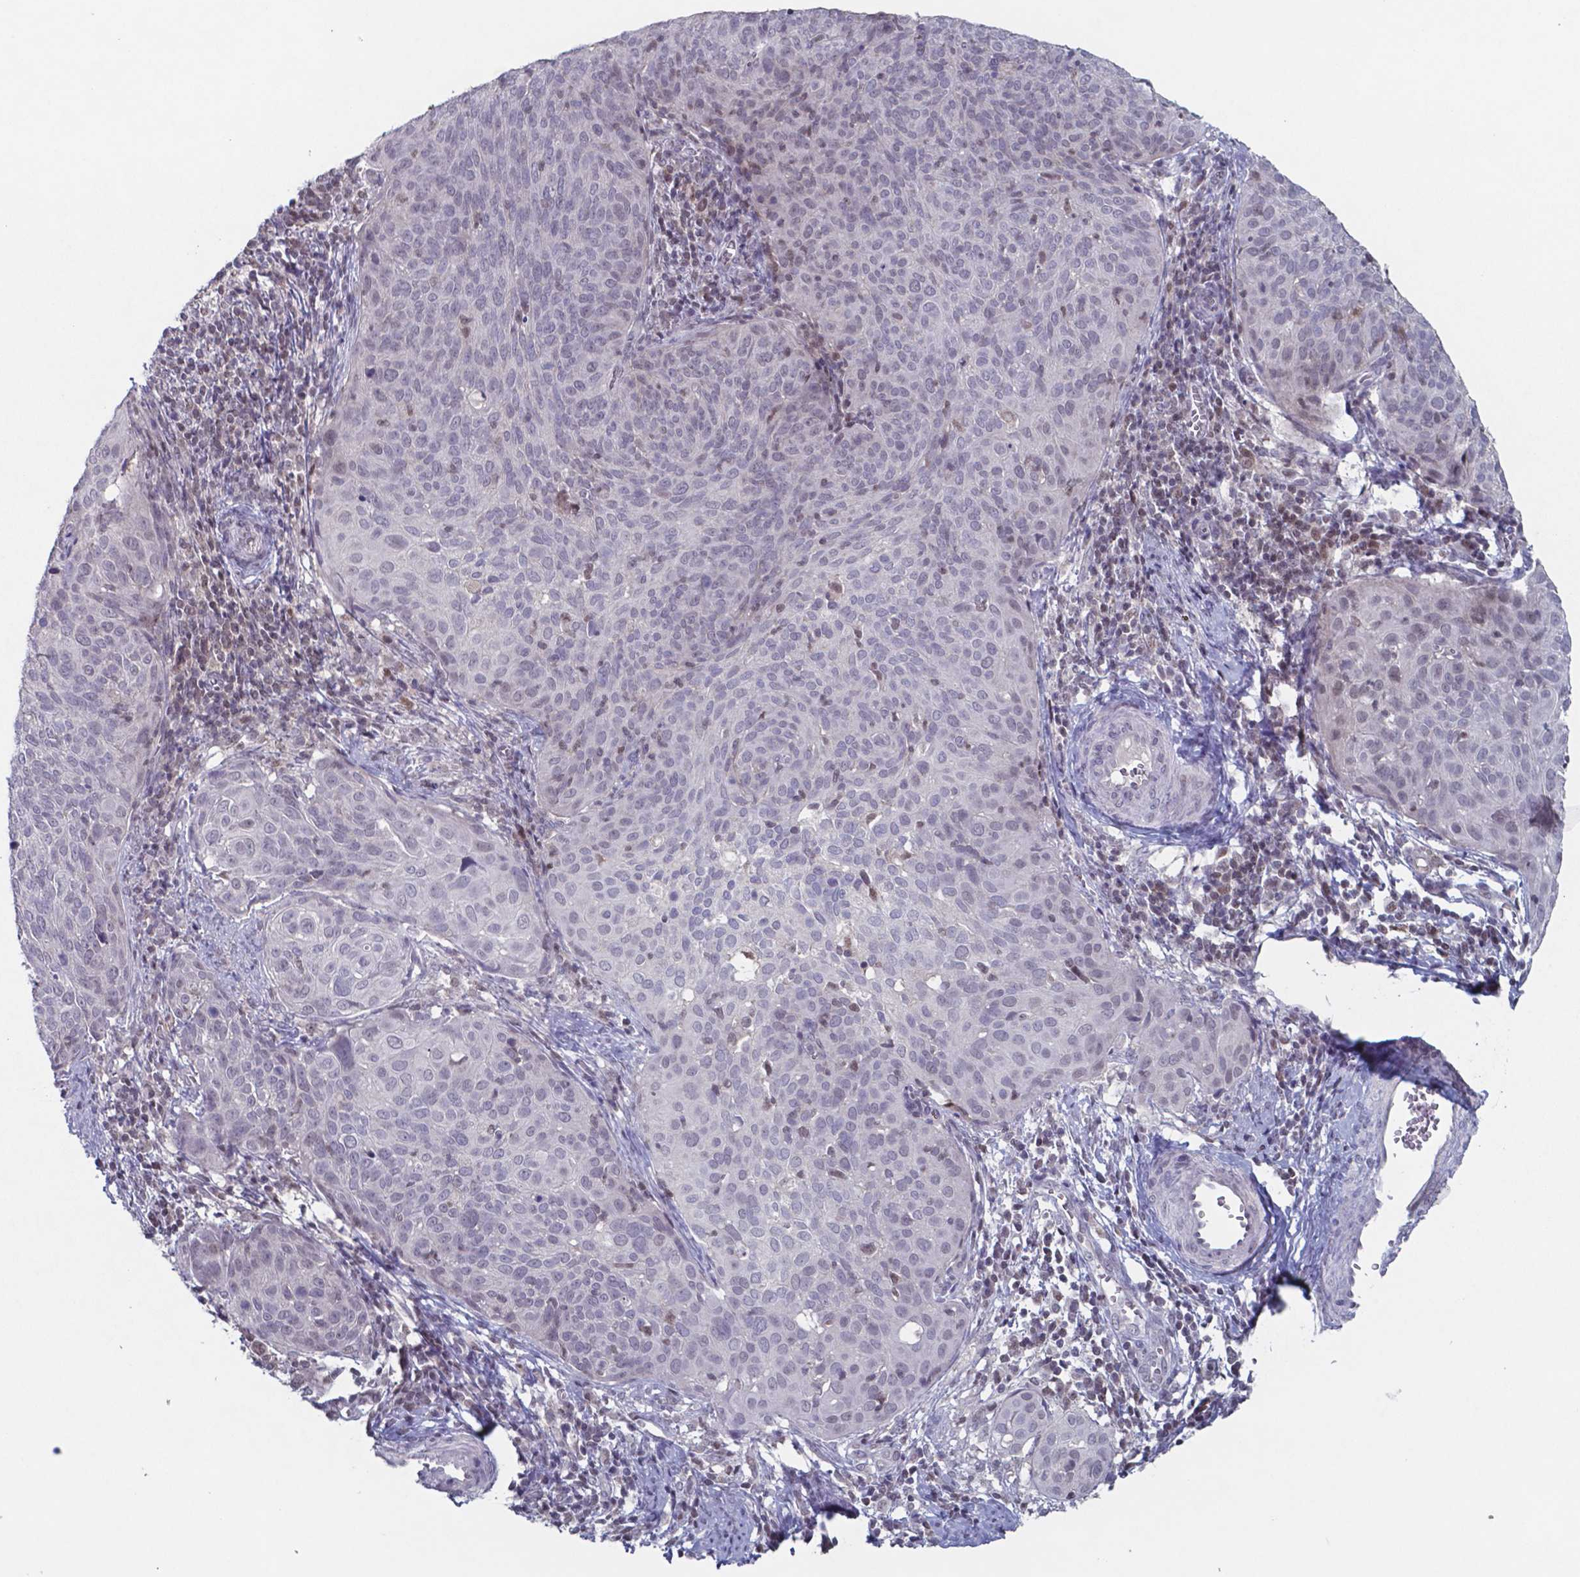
{"staining": {"intensity": "negative", "quantity": "none", "location": "none"}, "tissue": "cervical cancer", "cell_type": "Tumor cells", "image_type": "cancer", "snomed": [{"axis": "morphology", "description": "Squamous cell carcinoma, NOS"}, {"axis": "topography", "description": "Cervix"}], "caption": "This histopathology image is of cervical cancer (squamous cell carcinoma) stained with immunohistochemistry to label a protein in brown with the nuclei are counter-stained blue. There is no positivity in tumor cells.", "gene": "TDP2", "patient": {"sex": "female", "age": 39}}